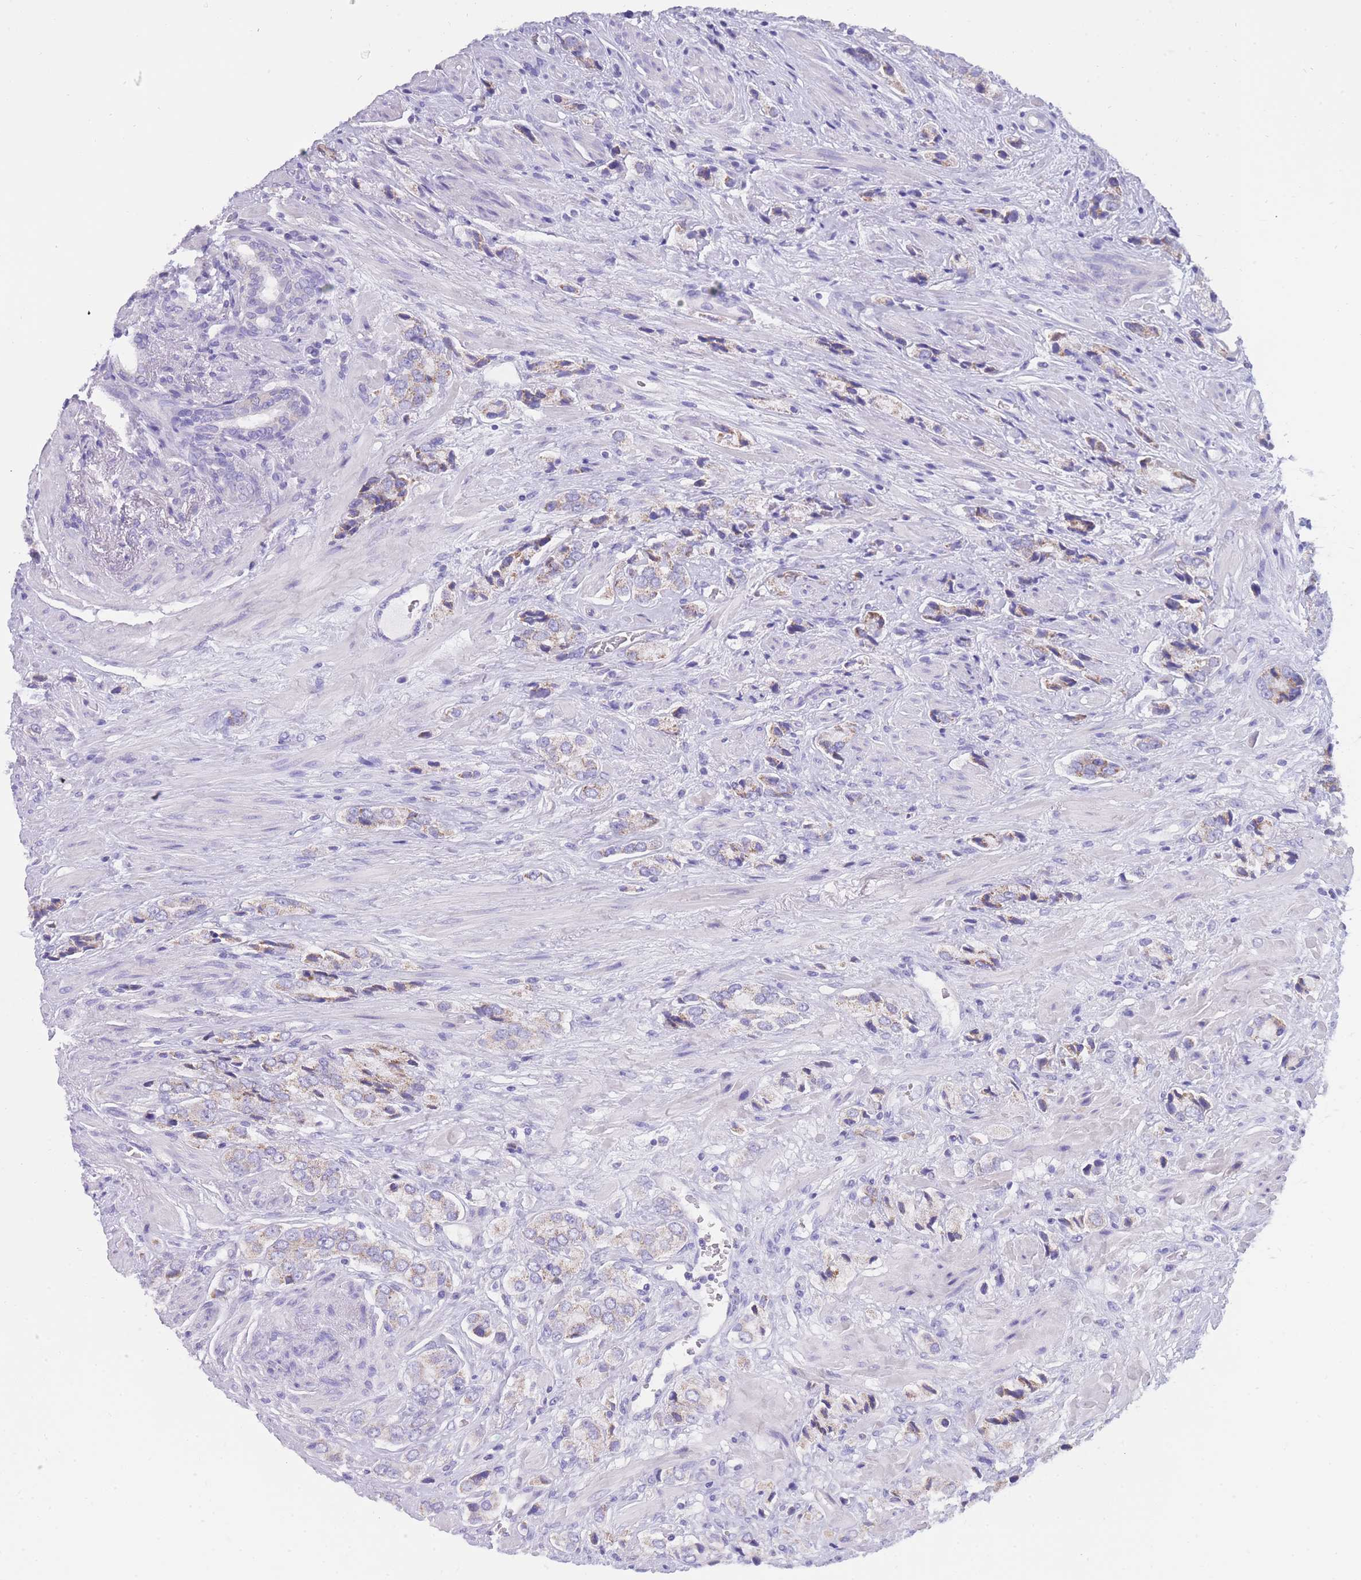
{"staining": {"intensity": "weak", "quantity": "<25%", "location": "cytoplasmic/membranous"}, "tissue": "prostate cancer", "cell_type": "Tumor cells", "image_type": "cancer", "snomed": [{"axis": "morphology", "description": "Adenocarcinoma, High grade"}, {"axis": "topography", "description": "Prostate and seminal vesicle, NOS"}], "caption": "DAB immunohistochemical staining of prostate cancer (adenocarcinoma (high-grade)) displays no significant staining in tumor cells.", "gene": "INTS2", "patient": {"sex": "male", "age": 64}}